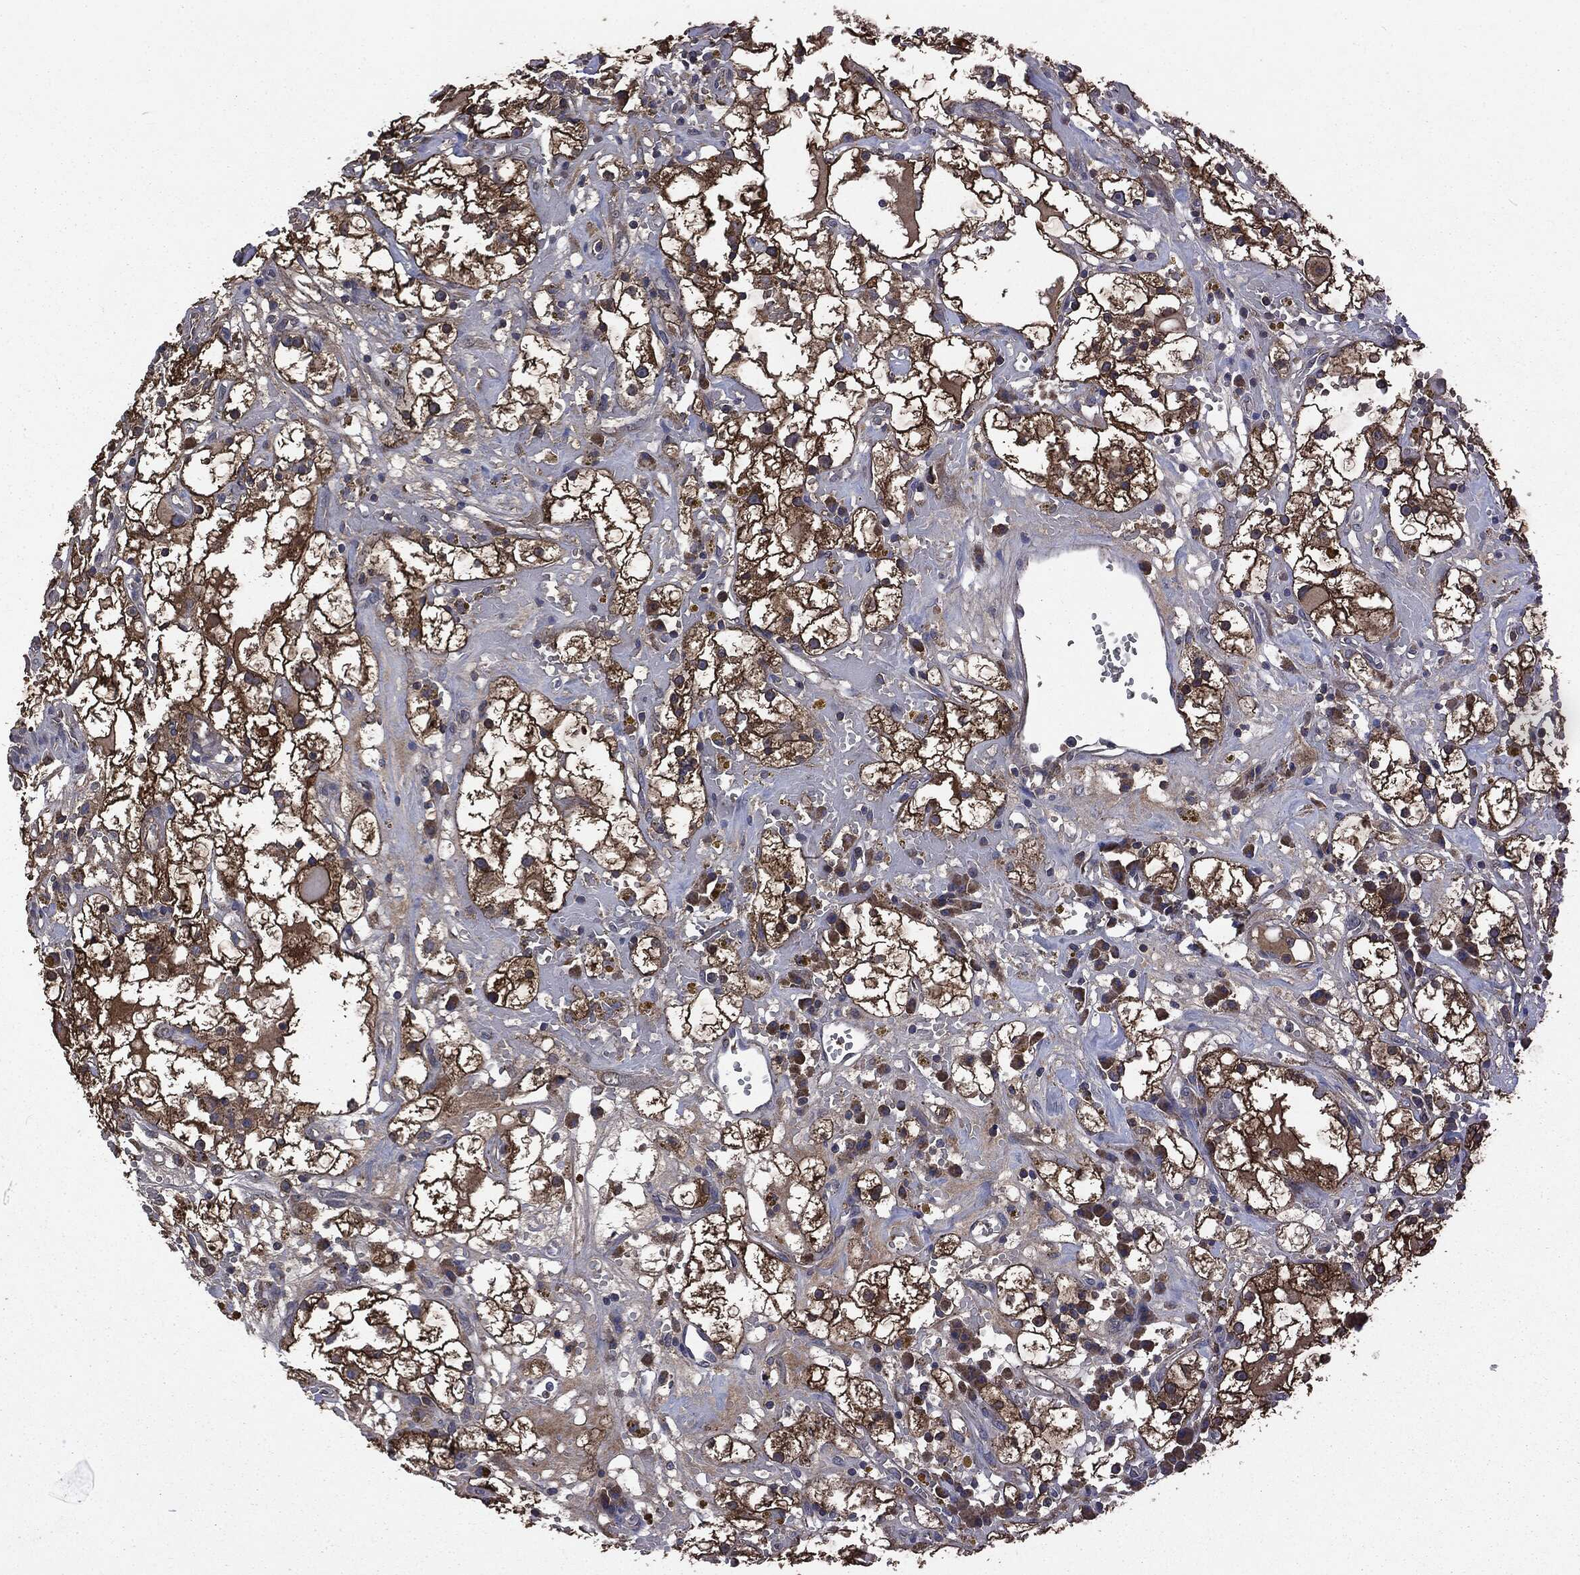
{"staining": {"intensity": "strong", "quantity": ">75%", "location": "cytoplasmic/membranous"}, "tissue": "renal cancer", "cell_type": "Tumor cells", "image_type": "cancer", "snomed": [{"axis": "morphology", "description": "Adenocarcinoma, NOS"}, {"axis": "topography", "description": "Kidney"}], "caption": "Immunohistochemical staining of renal cancer shows high levels of strong cytoplasmic/membranous protein expression in approximately >75% of tumor cells.", "gene": "MAPK6", "patient": {"sex": "male", "age": 56}}